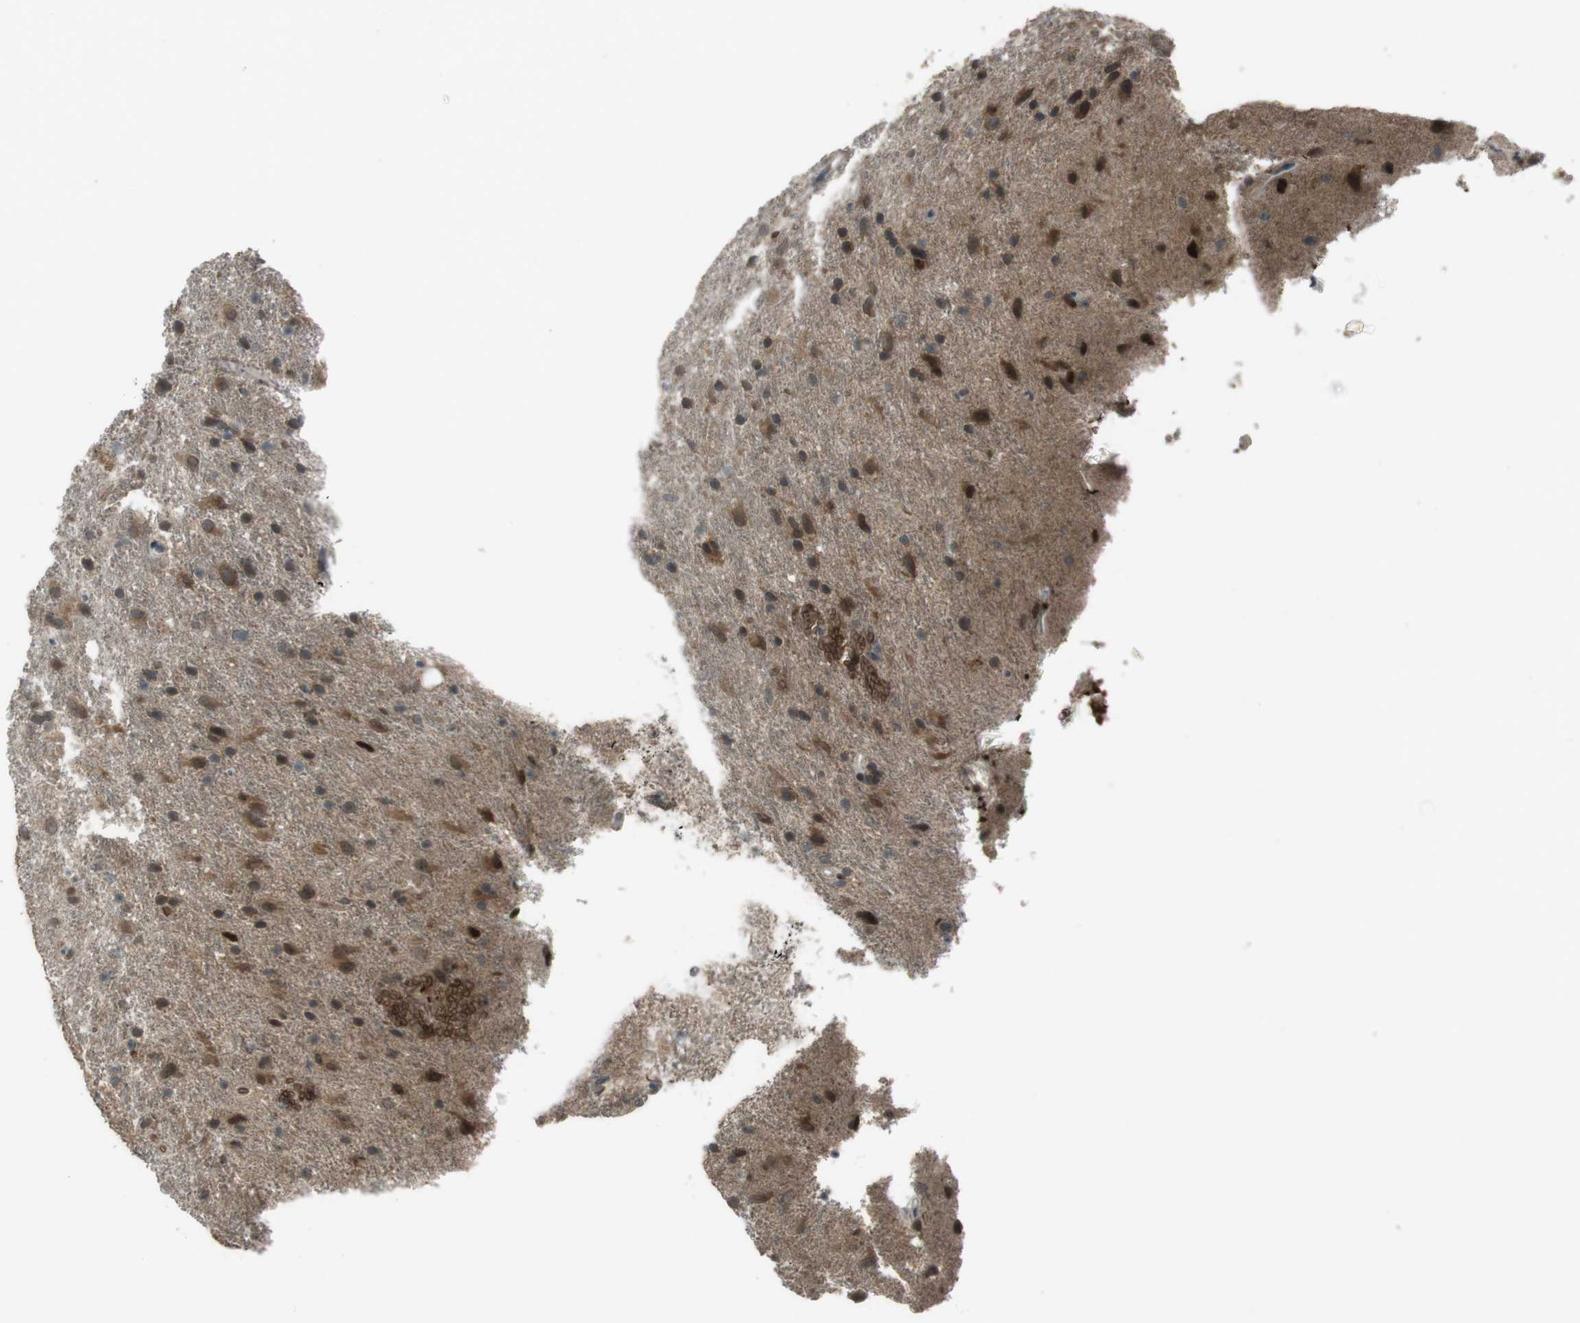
{"staining": {"intensity": "moderate", "quantity": "25%-75%", "location": "cytoplasmic/membranous,nuclear"}, "tissue": "glioma", "cell_type": "Tumor cells", "image_type": "cancer", "snomed": [{"axis": "morphology", "description": "Glioma, malignant, Low grade"}, {"axis": "topography", "description": "Brain"}], "caption": "Malignant glioma (low-grade) stained for a protein (brown) reveals moderate cytoplasmic/membranous and nuclear positive positivity in approximately 25%-75% of tumor cells.", "gene": "SLITRK5", "patient": {"sex": "male", "age": 77}}